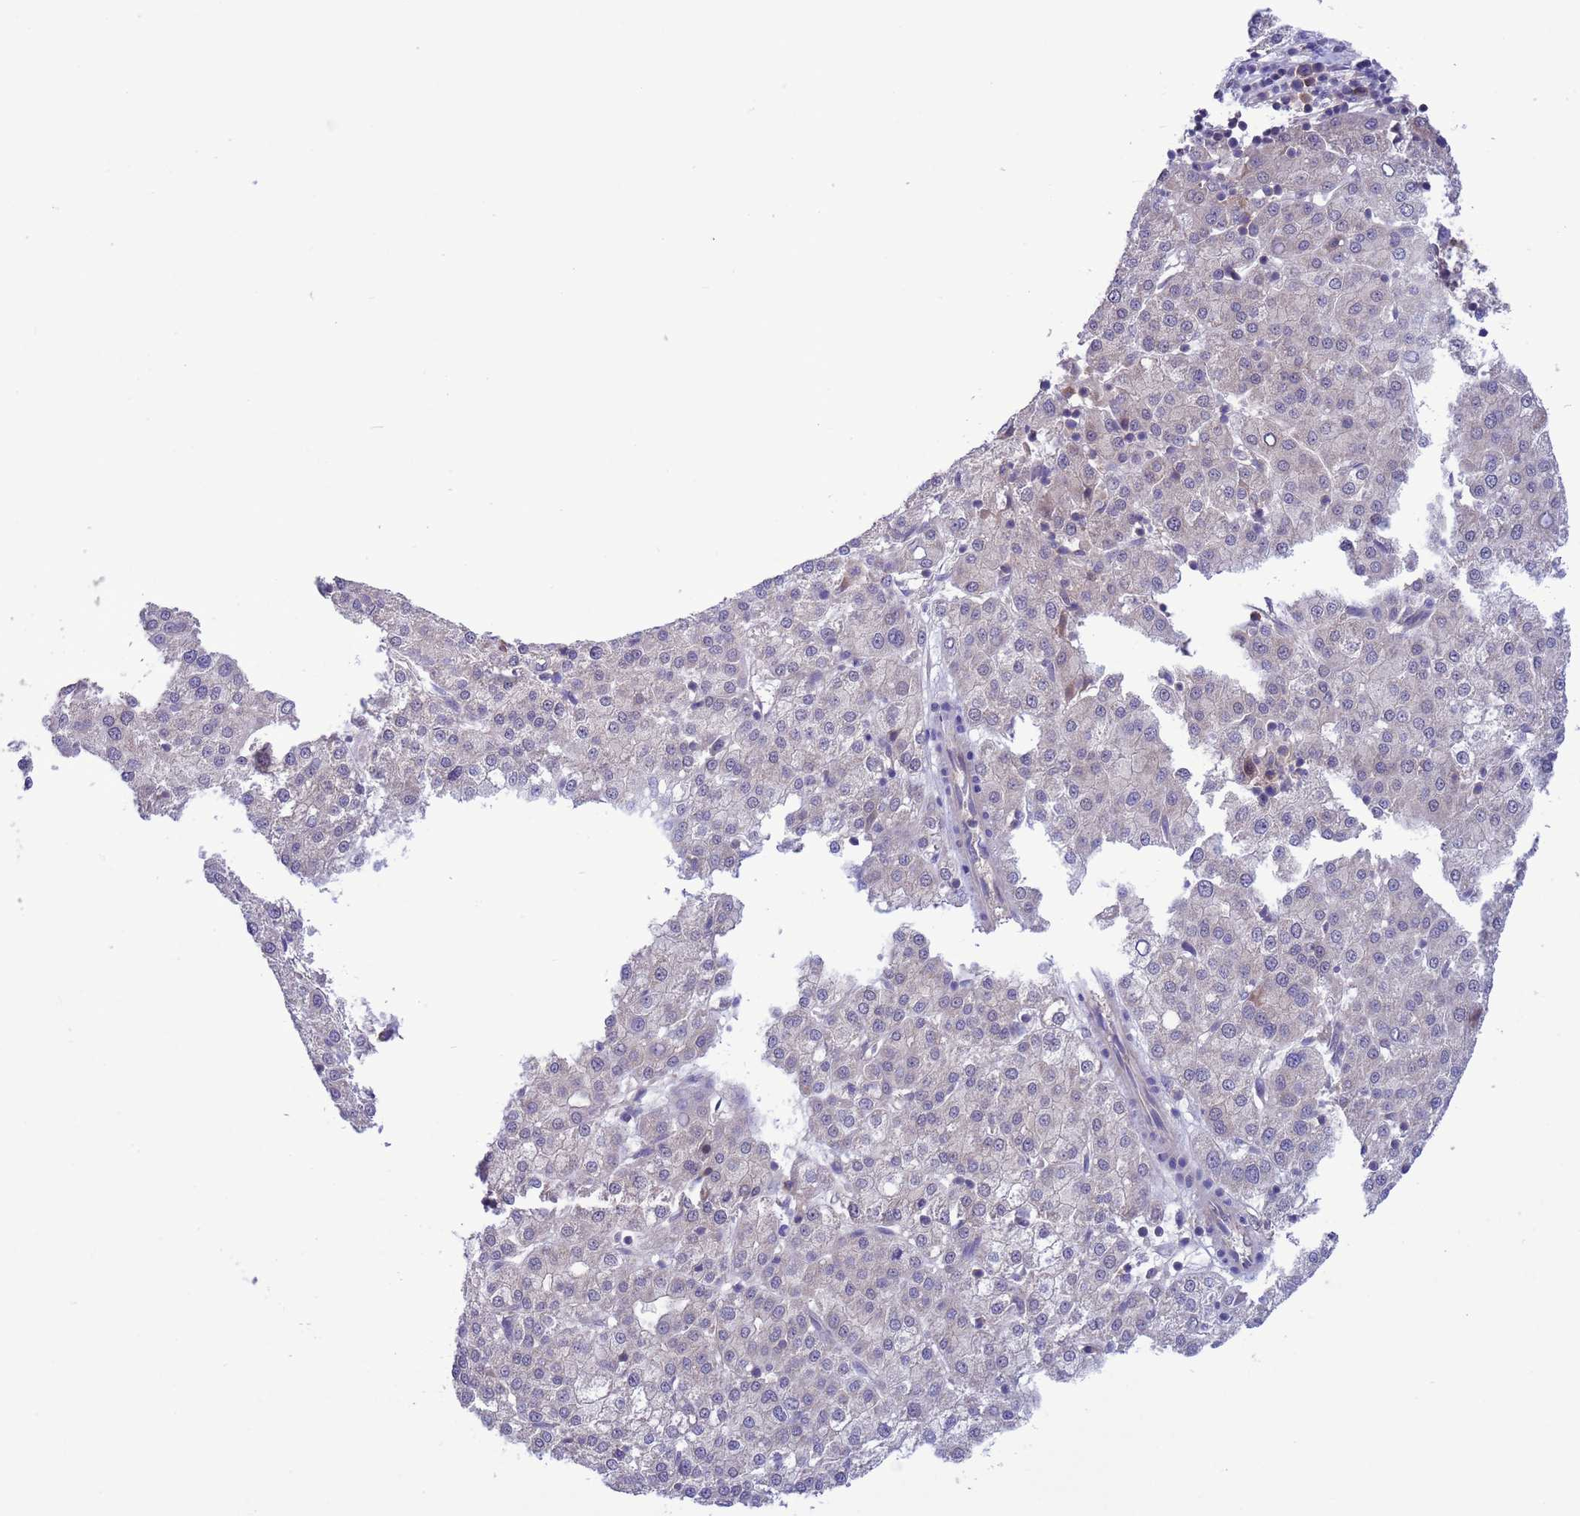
{"staining": {"intensity": "negative", "quantity": "none", "location": "none"}, "tissue": "liver cancer", "cell_type": "Tumor cells", "image_type": "cancer", "snomed": [{"axis": "morphology", "description": "Carcinoma, Hepatocellular, NOS"}, {"axis": "topography", "description": "Liver"}], "caption": "Tumor cells show no significant protein positivity in hepatocellular carcinoma (liver).", "gene": "ZNF461", "patient": {"sex": "female", "age": 58}}